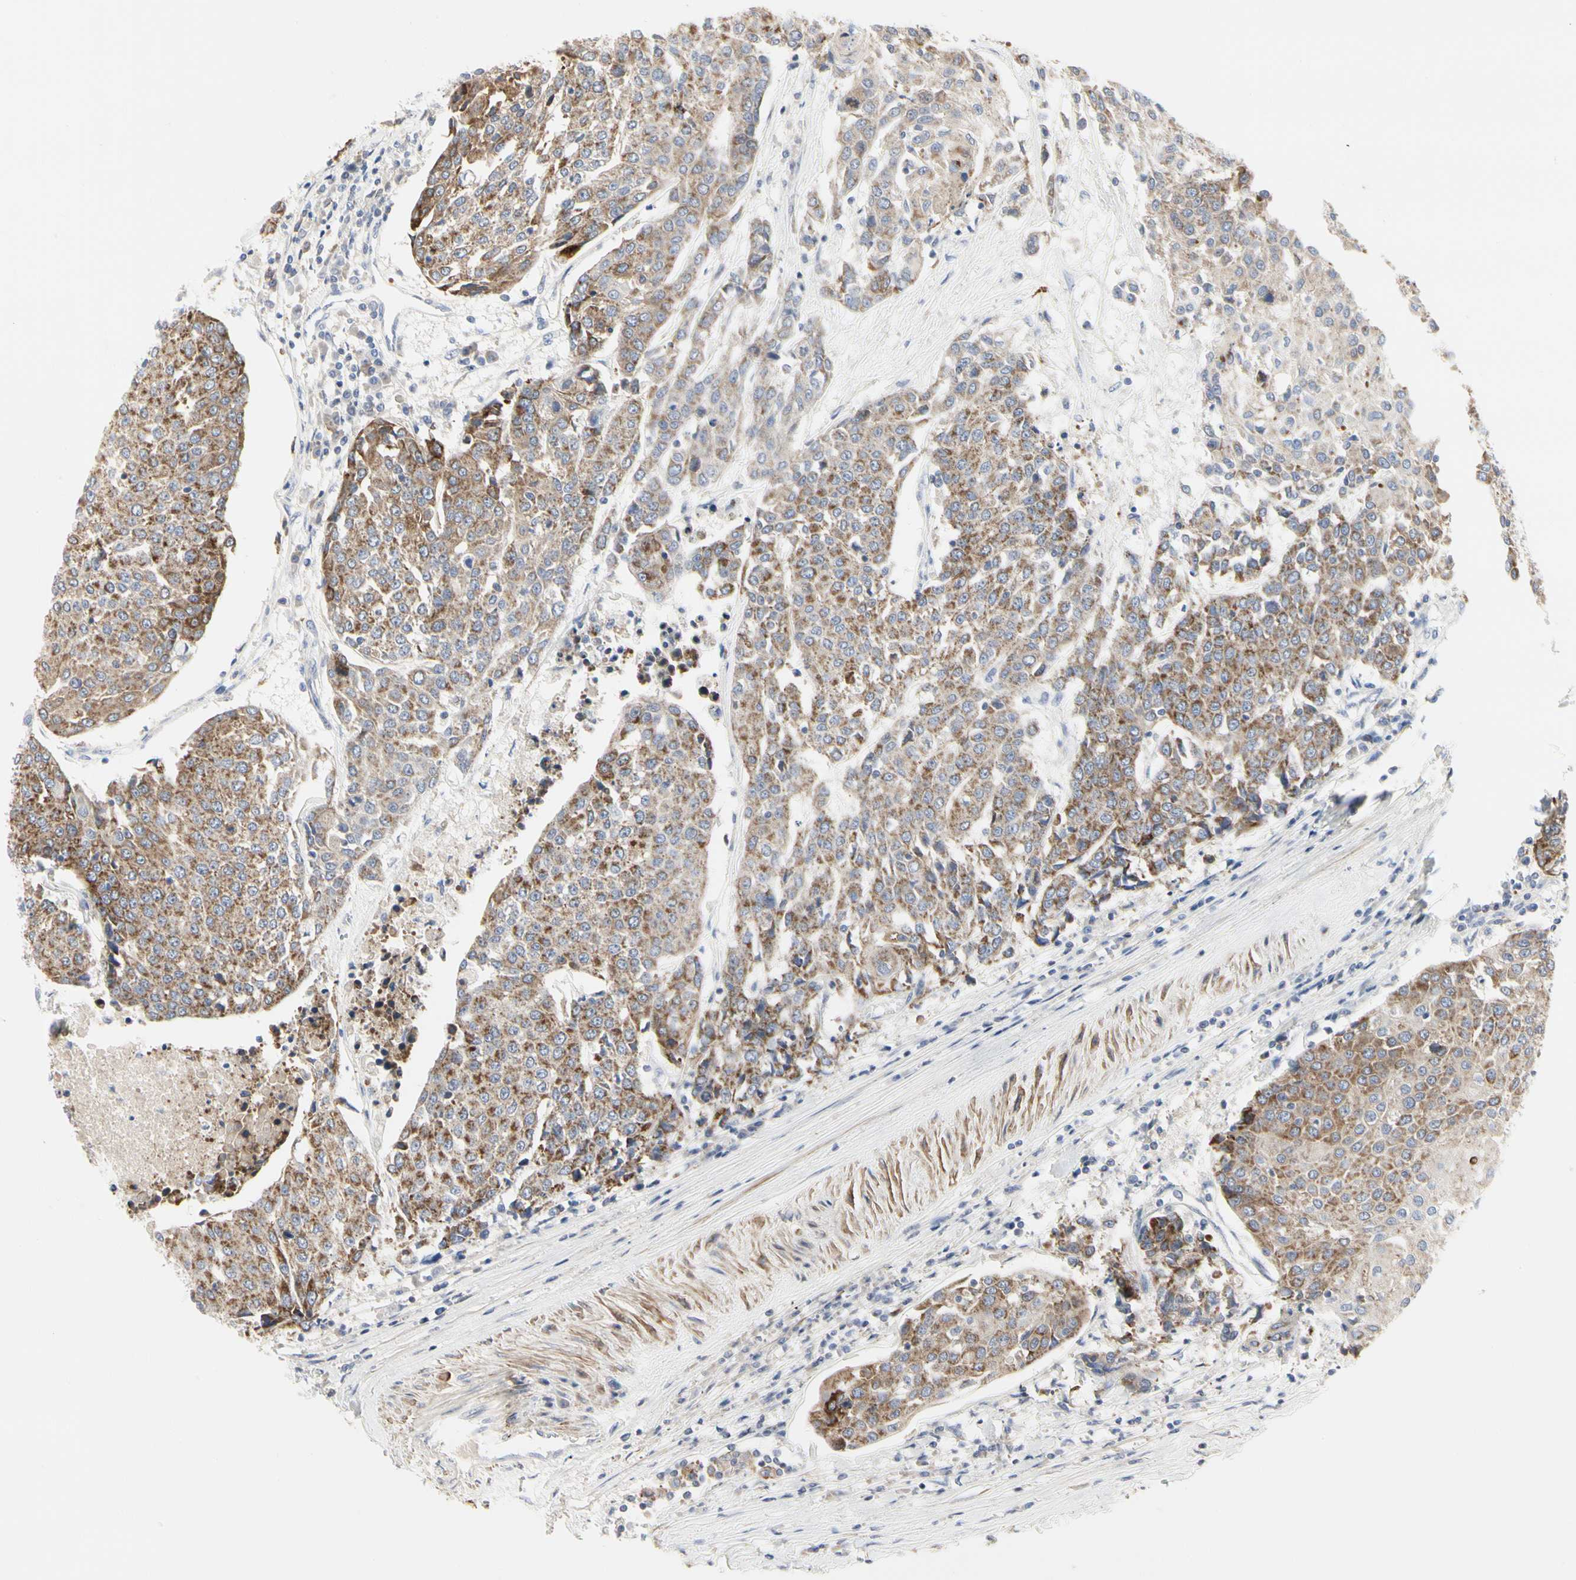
{"staining": {"intensity": "moderate", "quantity": ">75%", "location": "cytoplasmic/membranous"}, "tissue": "urothelial cancer", "cell_type": "Tumor cells", "image_type": "cancer", "snomed": [{"axis": "morphology", "description": "Urothelial carcinoma, High grade"}, {"axis": "topography", "description": "Urinary bladder"}], "caption": "Approximately >75% of tumor cells in human high-grade urothelial carcinoma reveal moderate cytoplasmic/membranous protein positivity as visualized by brown immunohistochemical staining.", "gene": "SHANK2", "patient": {"sex": "female", "age": 85}}